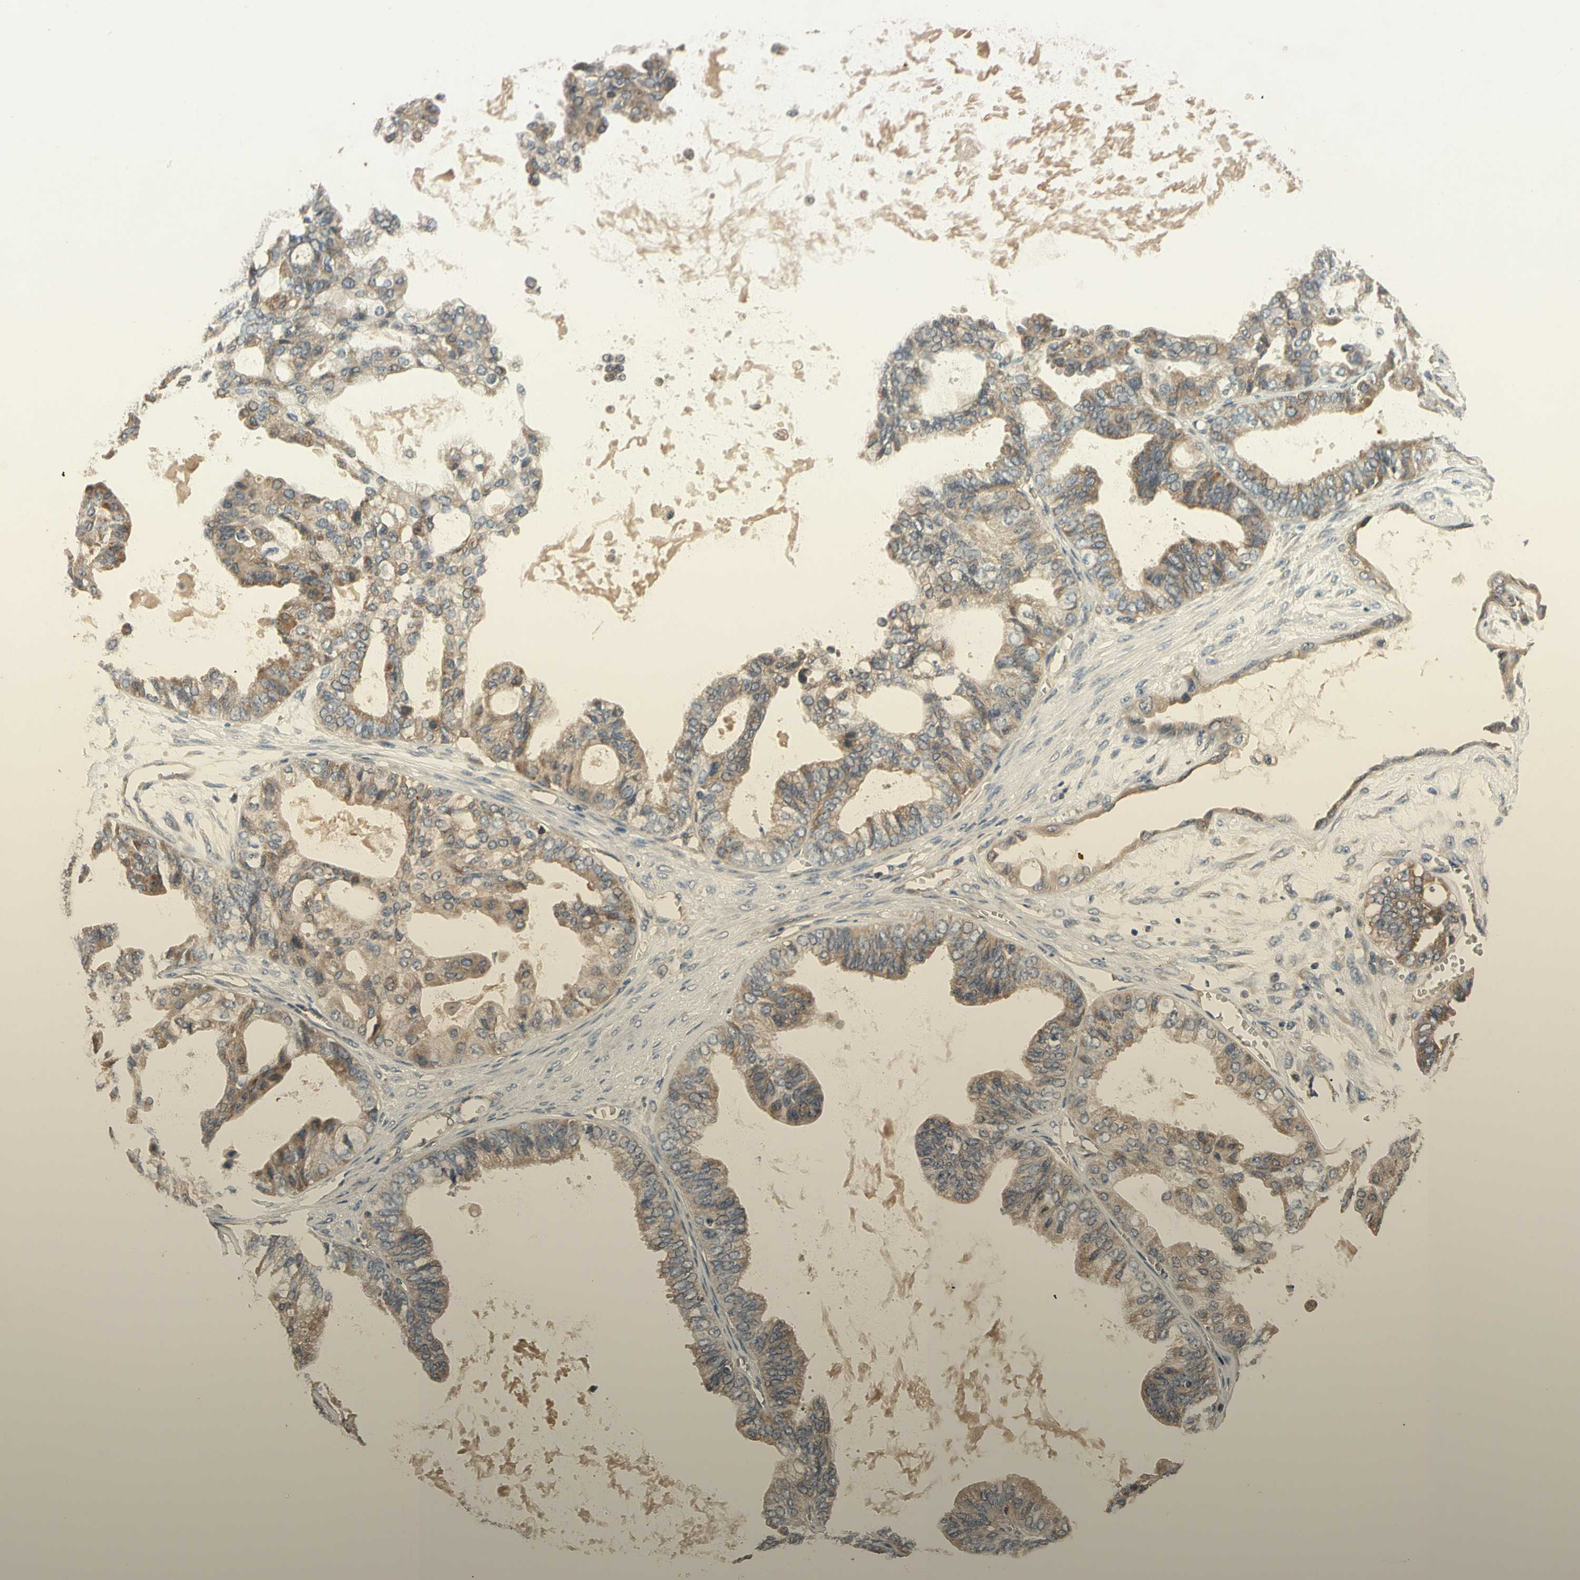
{"staining": {"intensity": "weak", "quantity": ">75%", "location": "cytoplasmic/membranous"}, "tissue": "ovarian cancer", "cell_type": "Tumor cells", "image_type": "cancer", "snomed": [{"axis": "morphology", "description": "Carcinoma, NOS"}, {"axis": "morphology", "description": "Carcinoma, endometroid"}, {"axis": "topography", "description": "Ovary"}], "caption": "An IHC image of neoplastic tissue is shown. Protein staining in brown shows weak cytoplasmic/membranous positivity in endometroid carcinoma (ovarian) within tumor cells.", "gene": "ALKBH3", "patient": {"sex": "female", "age": 50}}